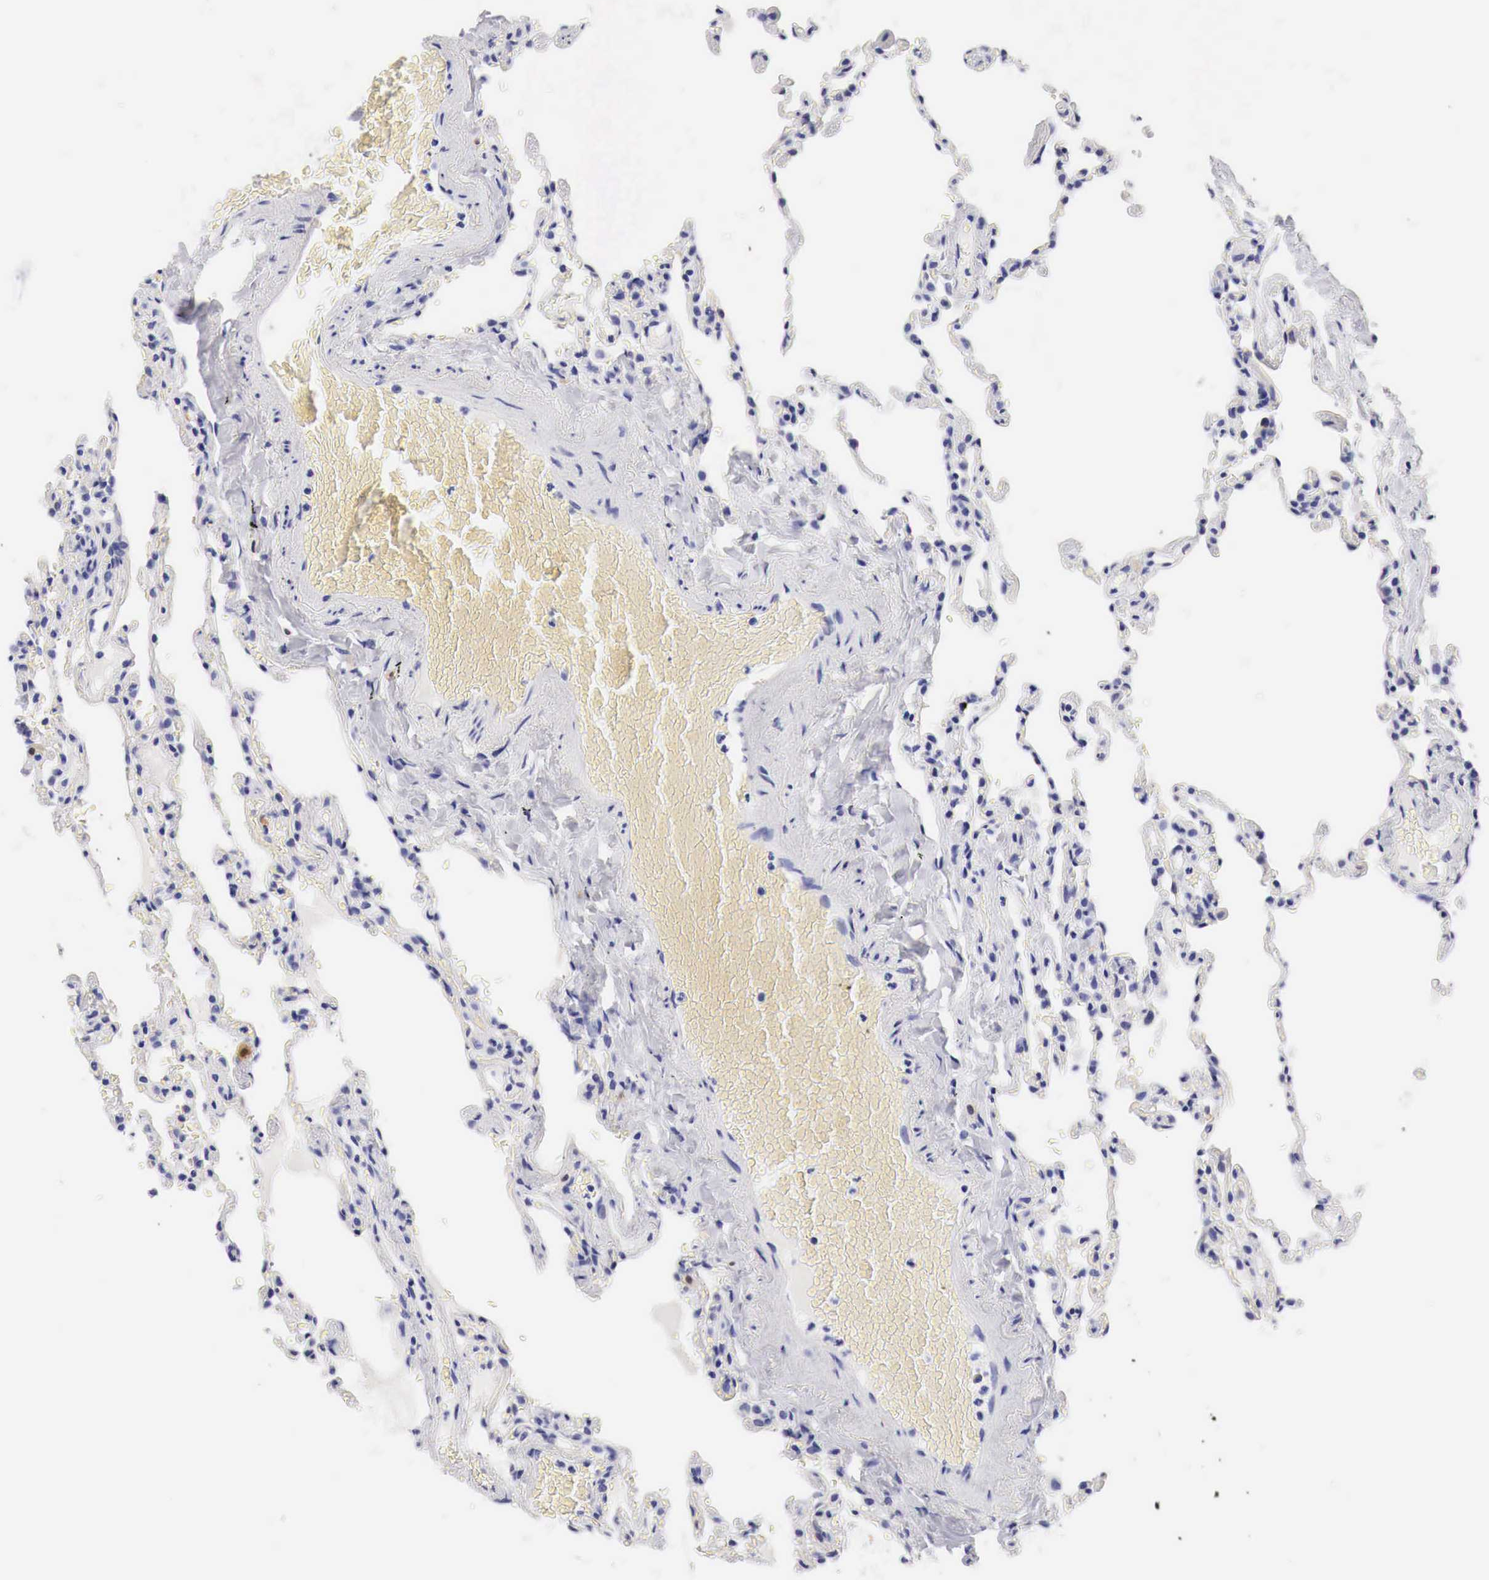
{"staining": {"intensity": "negative", "quantity": "none", "location": "none"}, "tissue": "lung", "cell_type": "Alveolar cells", "image_type": "normal", "snomed": [{"axis": "morphology", "description": "Normal tissue, NOS"}, {"axis": "topography", "description": "Lung"}], "caption": "Immunohistochemistry histopathology image of normal lung: human lung stained with DAB demonstrates no significant protein staining in alveolar cells.", "gene": "CDKN2A", "patient": {"sex": "female", "age": 61}}